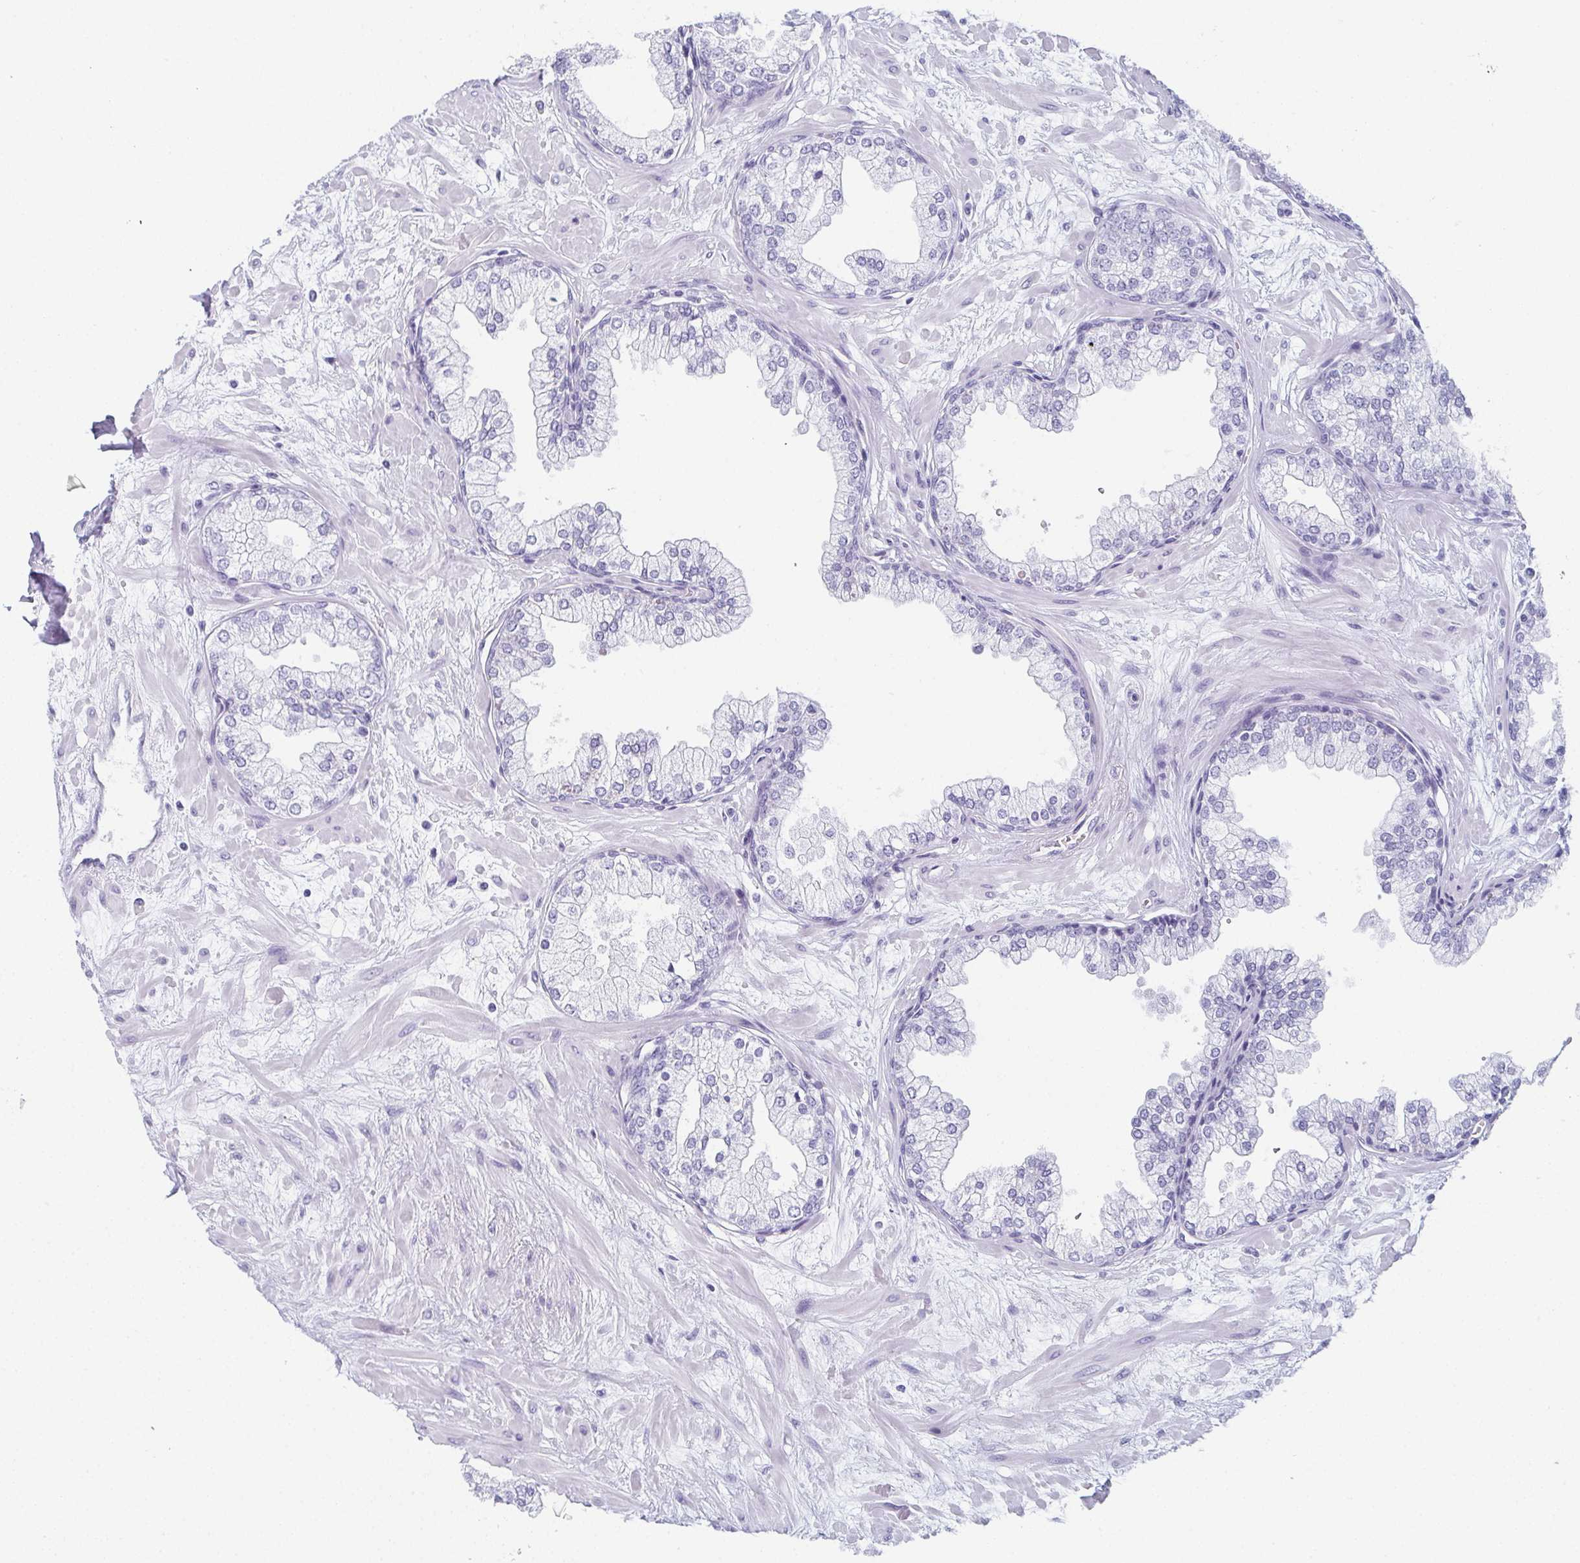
{"staining": {"intensity": "negative", "quantity": "none", "location": "none"}, "tissue": "prostate", "cell_type": "Glandular cells", "image_type": "normal", "snomed": [{"axis": "morphology", "description": "Normal tissue, NOS"}, {"axis": "topography", "description": "Prostate"}, {"axis": "topography", "description": "Peripheral nerve tissue"}], "caption": "IHC micrograph of normal human prostate stained for a protein (brown), which shows no staining in glandular cells.", "gene": "PYCR3", "patient": {"sex": "male", "age": 61}}